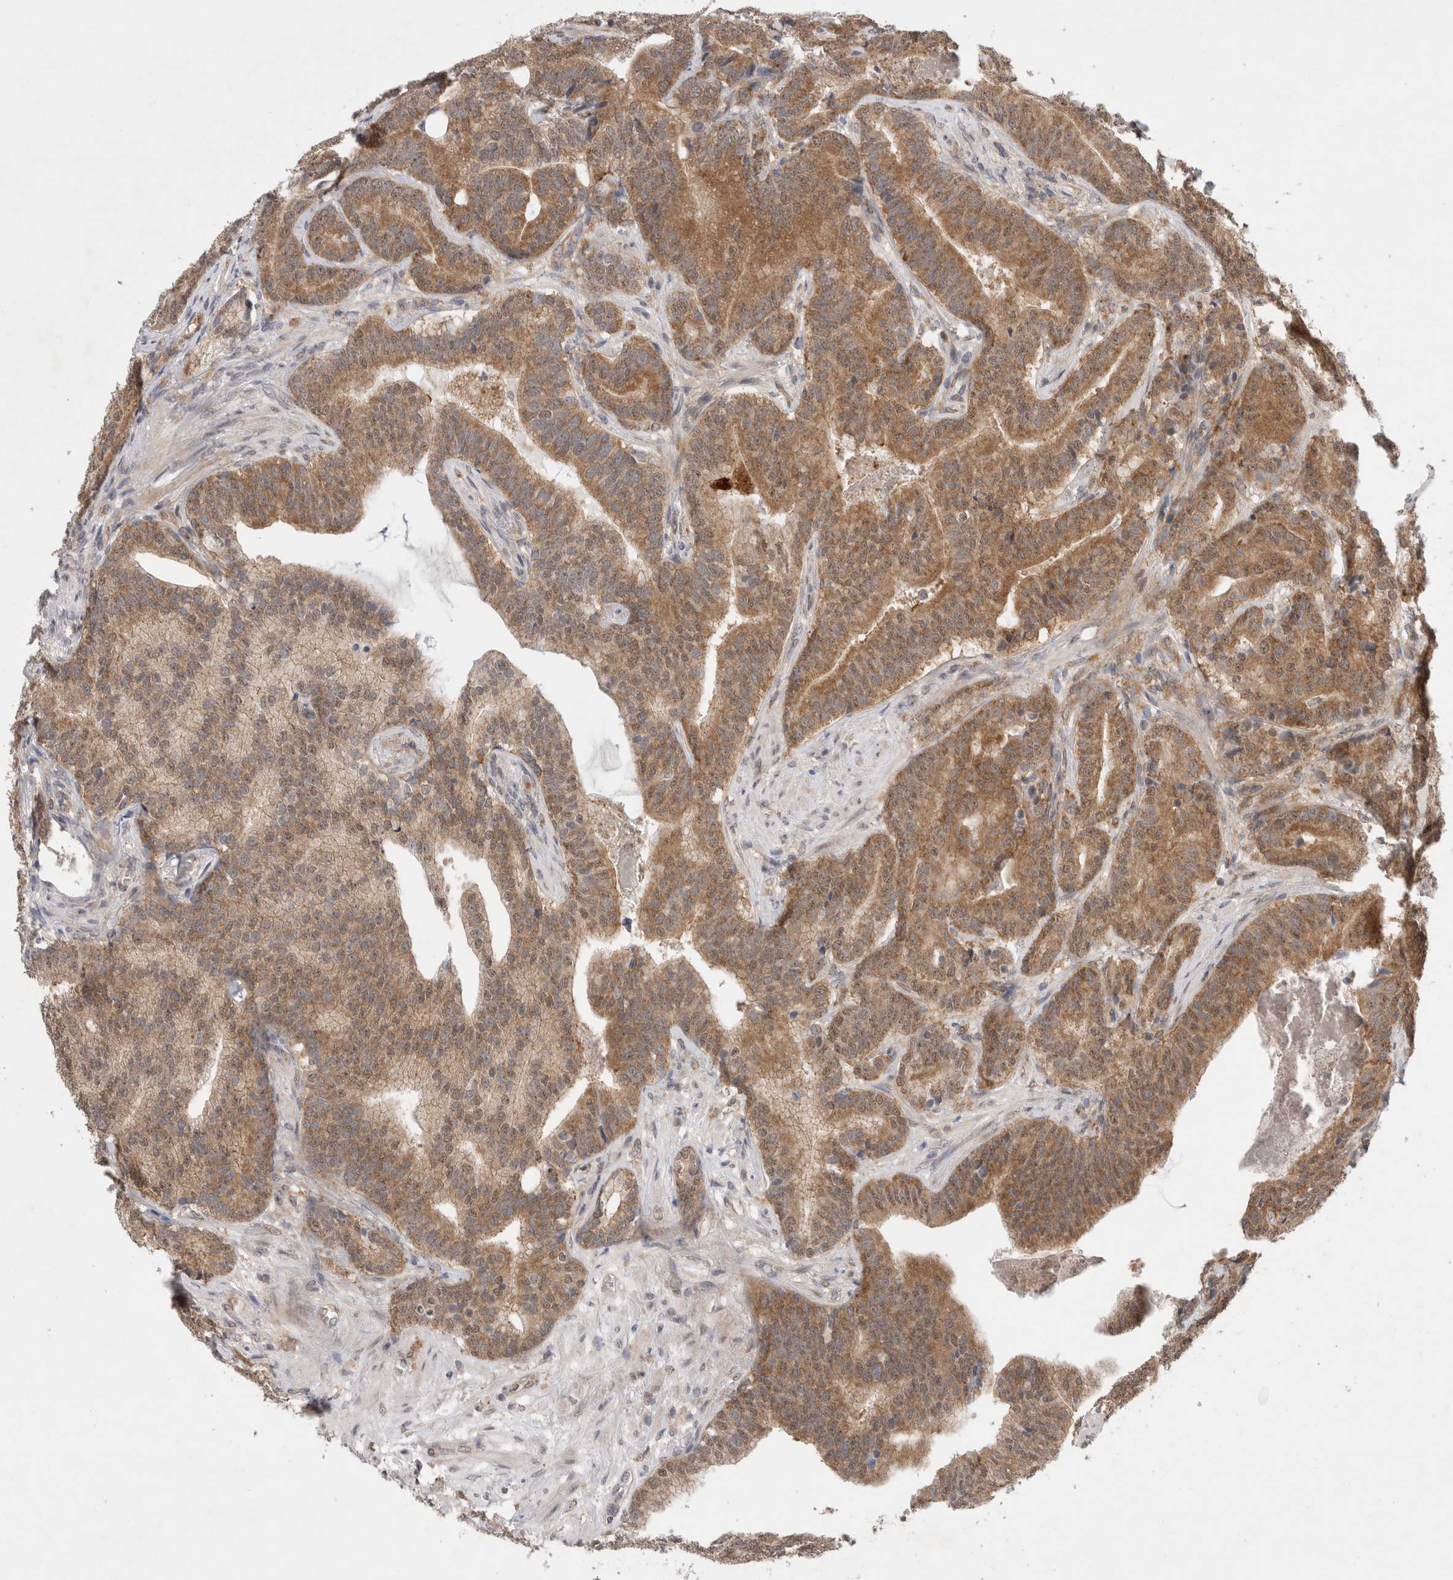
{"staining": {"intensity": "moderate", "quantity": ">75%", "location": "cytoplasmic/membranous"}, "tissue": "prostate cancer", "cell_type": "Tumor cells", "image_type": "cancer", "snomed": [{"axis": "morphology", "description": "Adenocarcinoma, High grade"}, {"axis": "topography", "description": "Prostate"}], "caption": "A brown stain shows moderate cytoplasmic/membranous positivity of a protein in human prostate cancer (adenocarcinoma (high-grade)) tumor cells. The protein of interest is shown in brown color, while the nuclei are stained blue.", "gene": "WIPF2", "patient": {"sex": "male", "age": 55}}